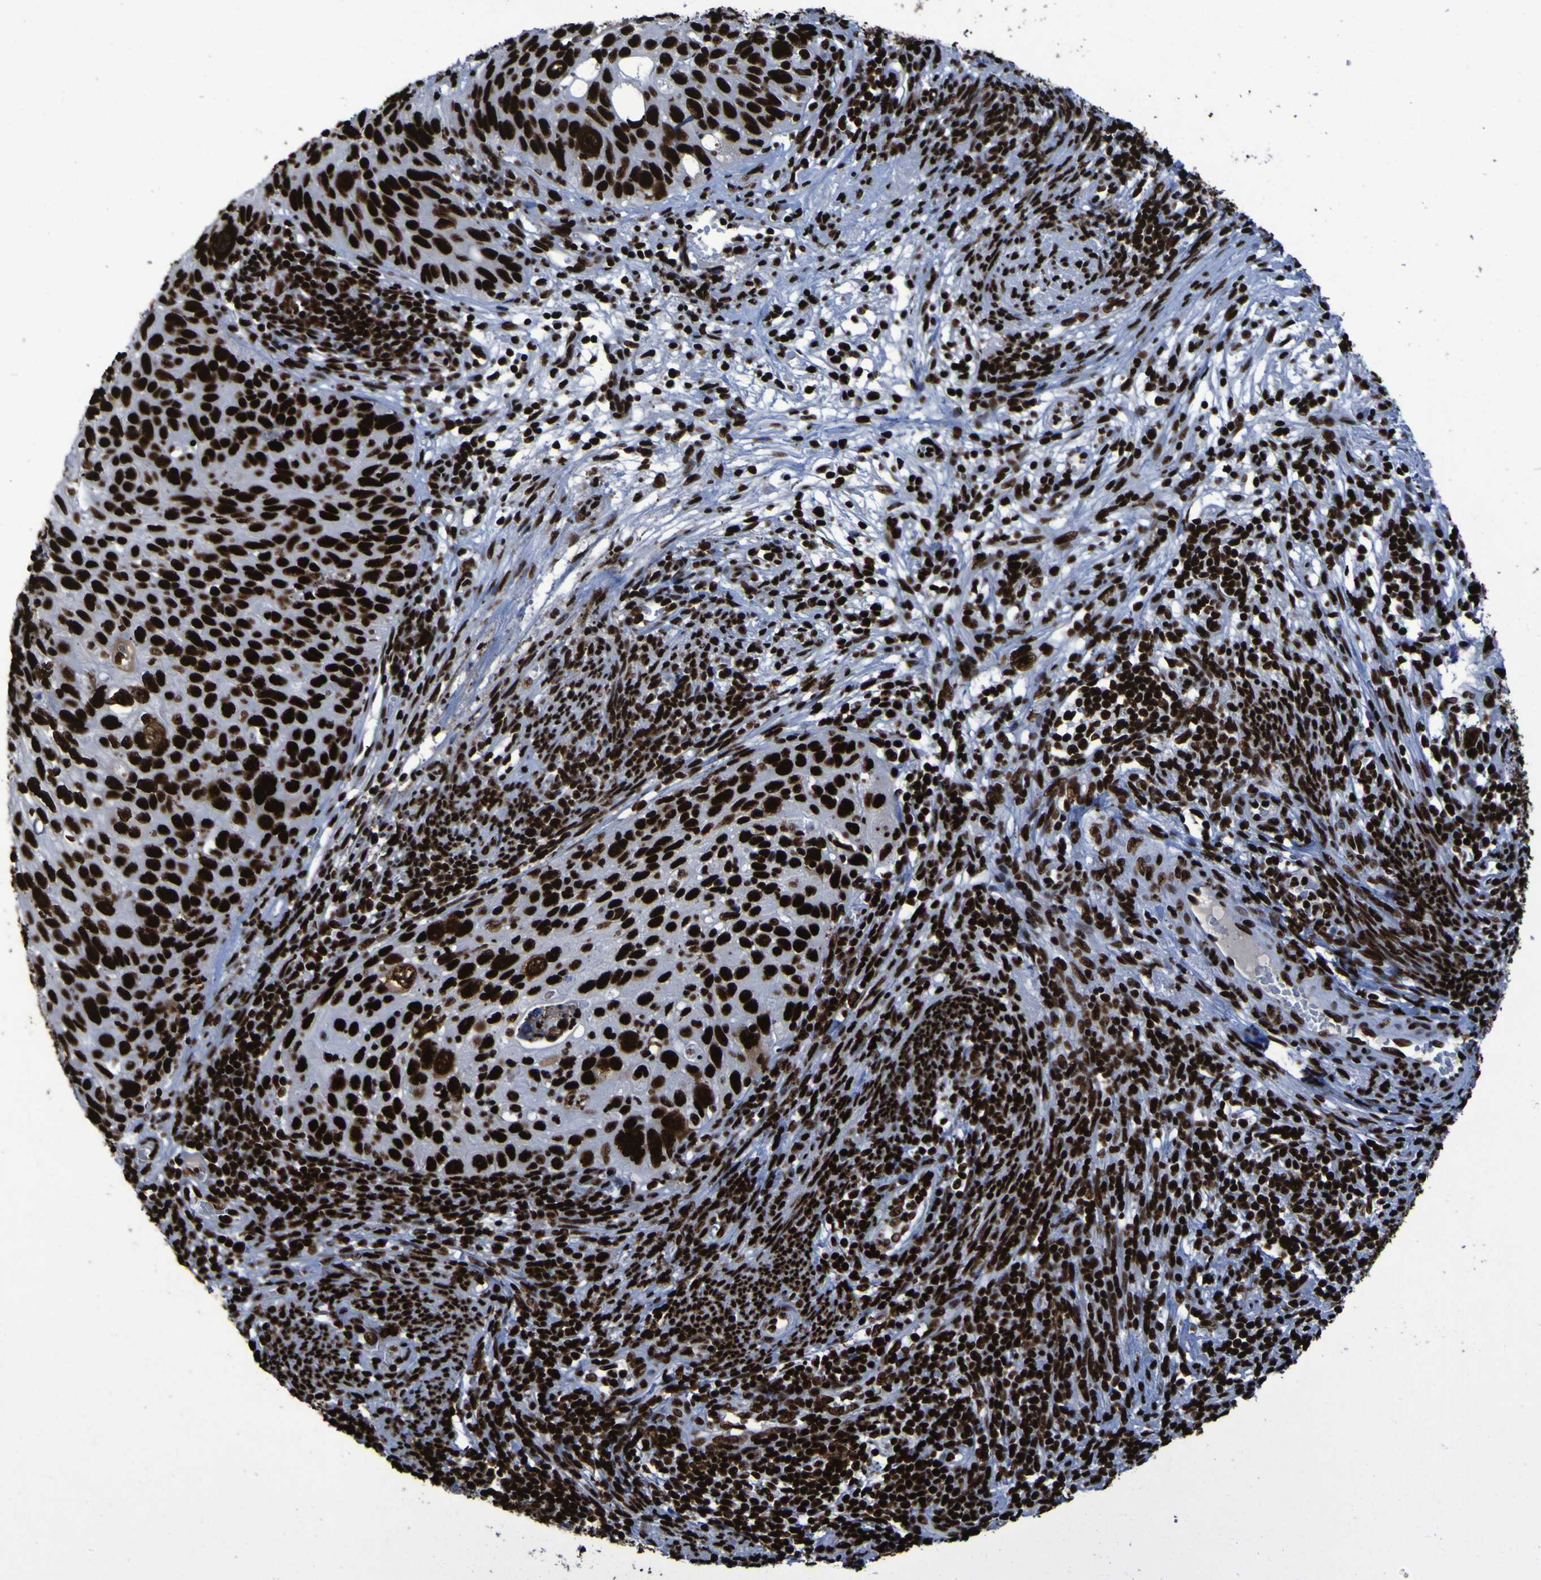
{"staining": {"intensity": "strong", "quantity": ">75%", "location": "nuclear"}, "tissue": "cervical cancer", "cell_type": "Tumor cells", "image_type": "cancer", "snomed": [{"axis": "morphology", "description": "Squamous cell carcinoma, NOS"}, {"axis": "topography", "description": "Cervix"}], "caption": "Cervical cancer (squamous cell carcinoma) was stained to show a protein in brown. There is high levels of strong nuclear positivity in approximately >75% of tumor cells.", "gene": "NPM1", "patient": {"sex": "female", "age": 70}}